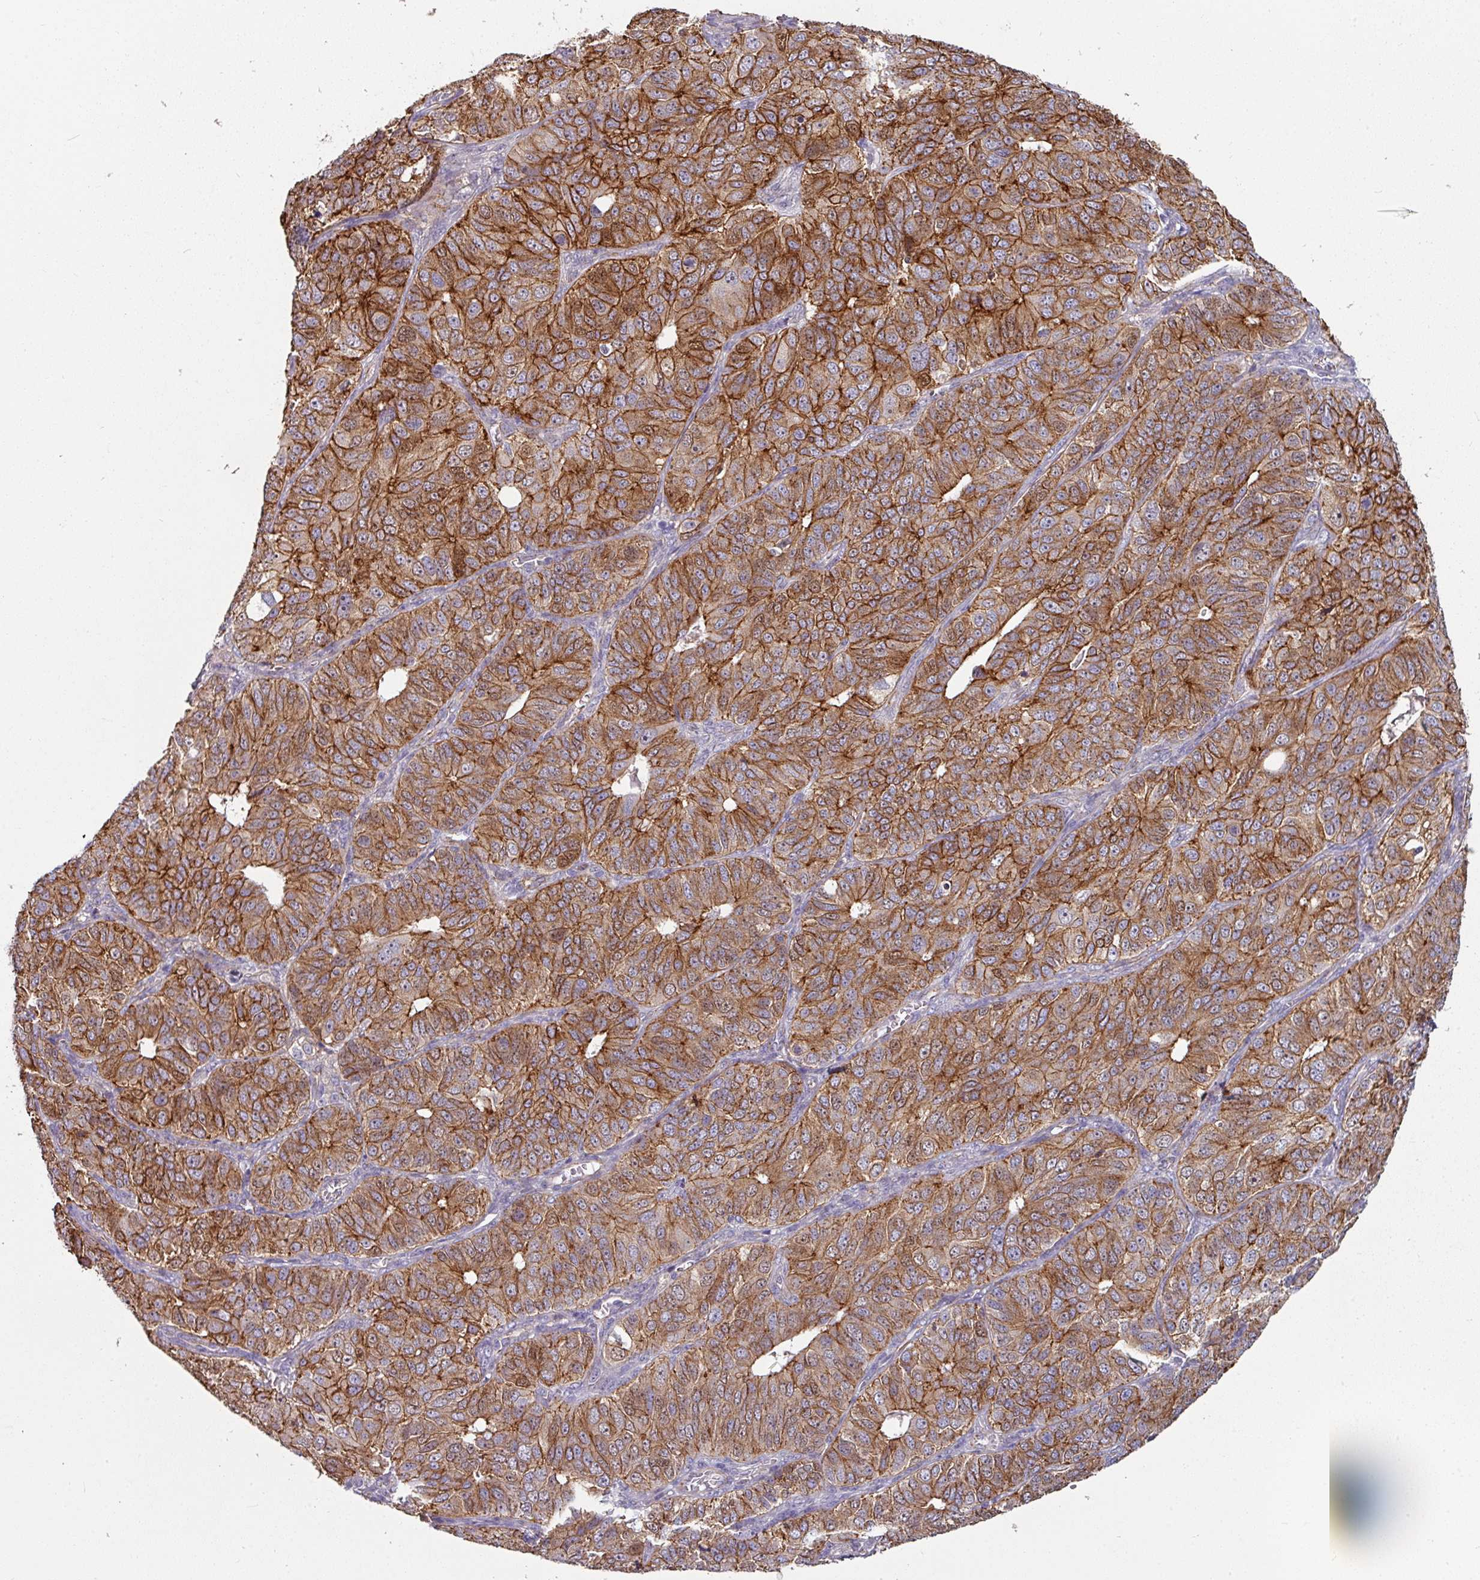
{"staining": {"intensity": "moderate", "quantity": ">75%", "location": "cytoplasmic/membranous"}, "tissue": "ovarian cancer", "cell_type": "Tumor cells", "image_type": "cancer", "snomed": [{"axis": "morphology", "description": "Carcinoma, endometroid"}, {"axis": "topography", "description": "Ovary"}], "caption": "Immunohistochemistry (IHC) of ovarian cancer shows medium levels of moderate cytoplasmic/membranous expression in about >75% of tumor cells. The staining is performed using DAB (3,3'-diaminobenzidine) brown chromogen to label protein expression. The nuclei are counter-stained blue using hematoxylin.", "gene": "JUP", "patient": {"sex": "female", "age": 51}}